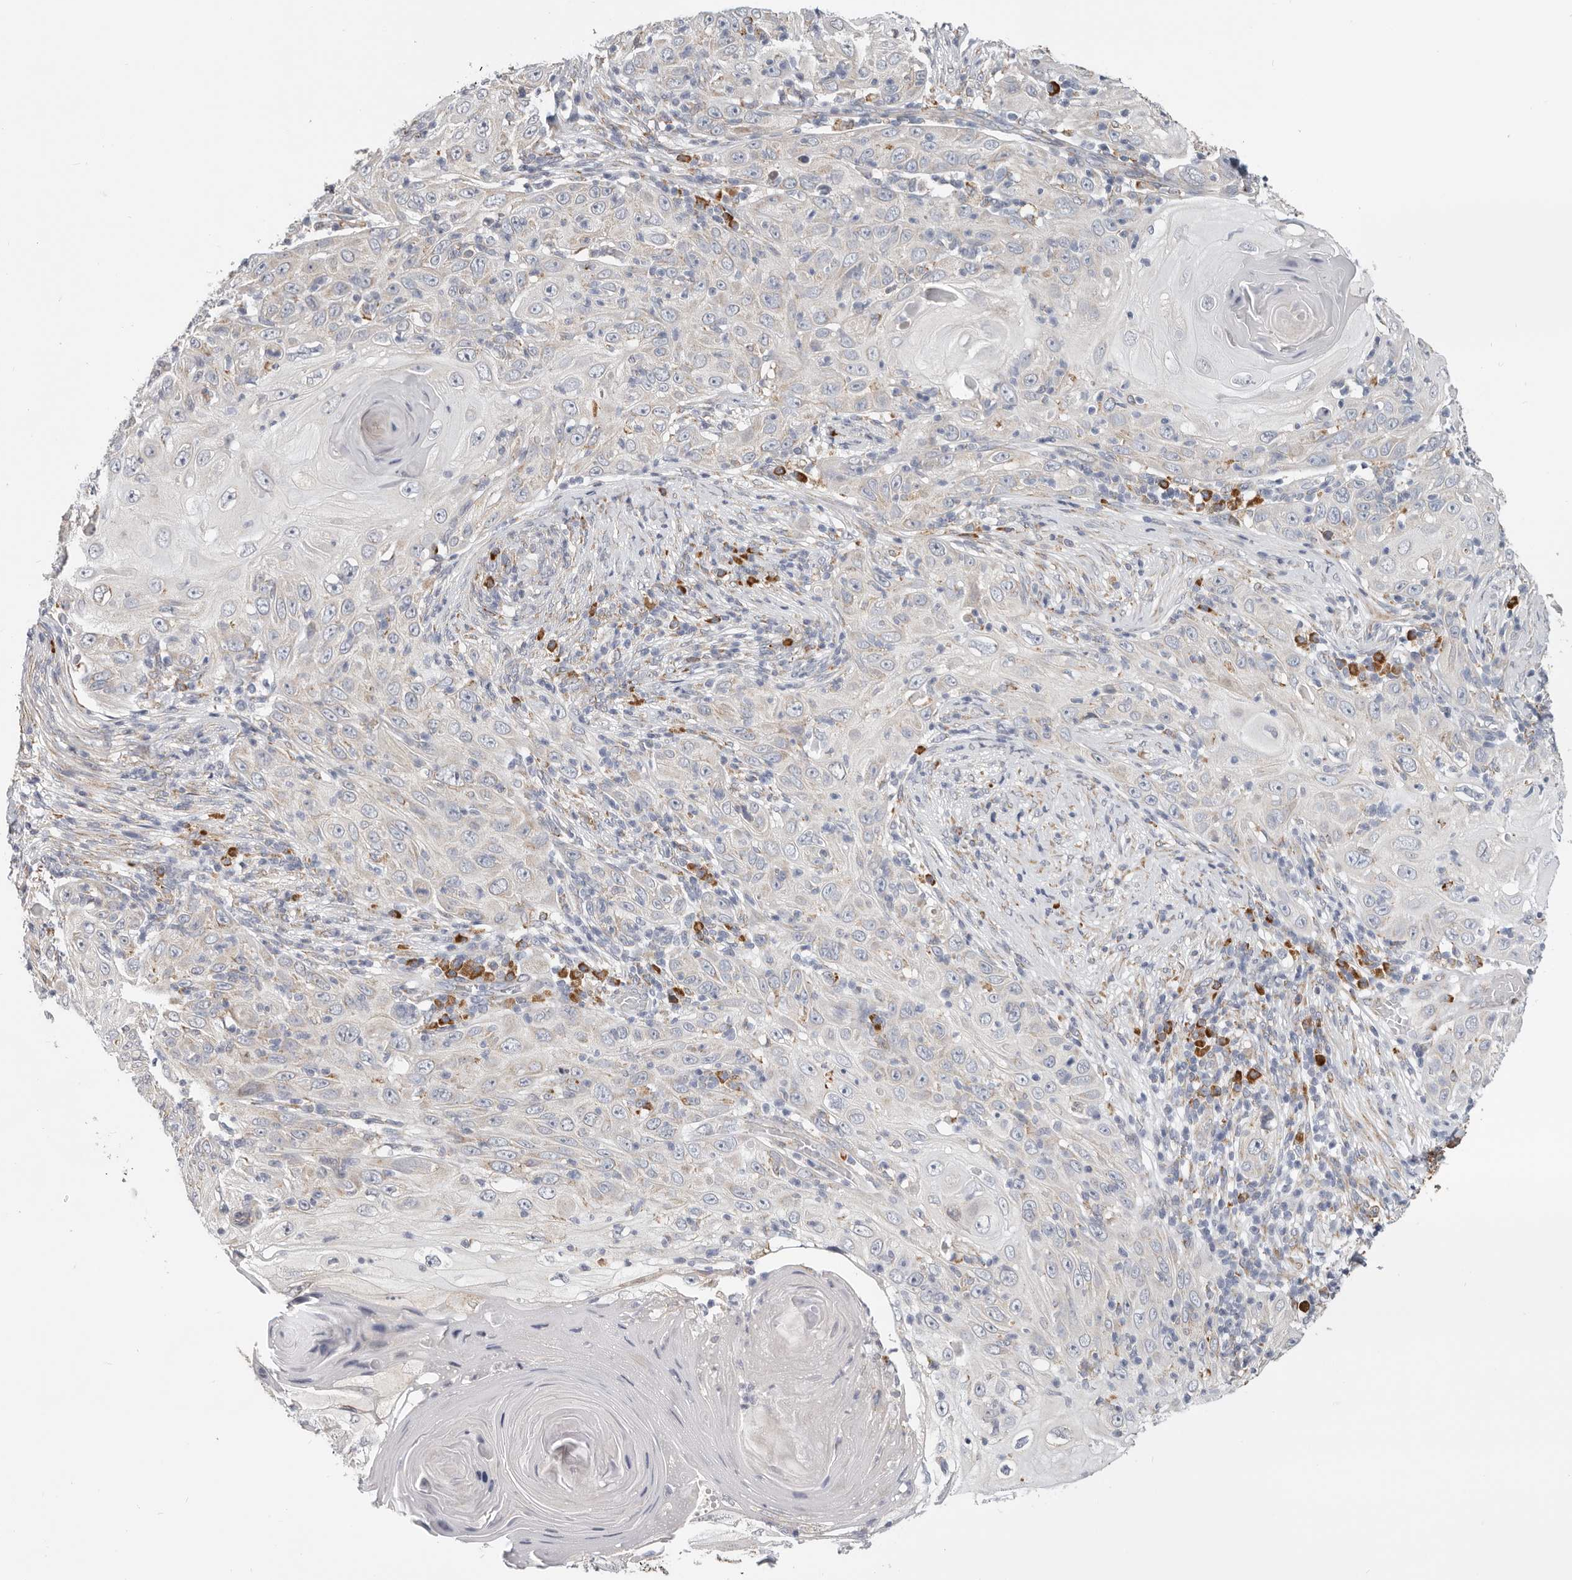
{"staining": {"intensity": "negative", "quantity": "none", "location": "none"}, "tissue": "skin cancer", "cell_type": "Tumor cells", "image_type": "cancer", "snomed": [{"axis": "morphology", "description": "Squamous cell carcinoma, NOS"}, {"axis": "topography", "description": "Skin"}], "caption": "IHC of skin squamous cell carcinoma demonstrates no positivity in tumor cells.", "gene": "IL32", "patient": {"sex": "female", "age": 88}}